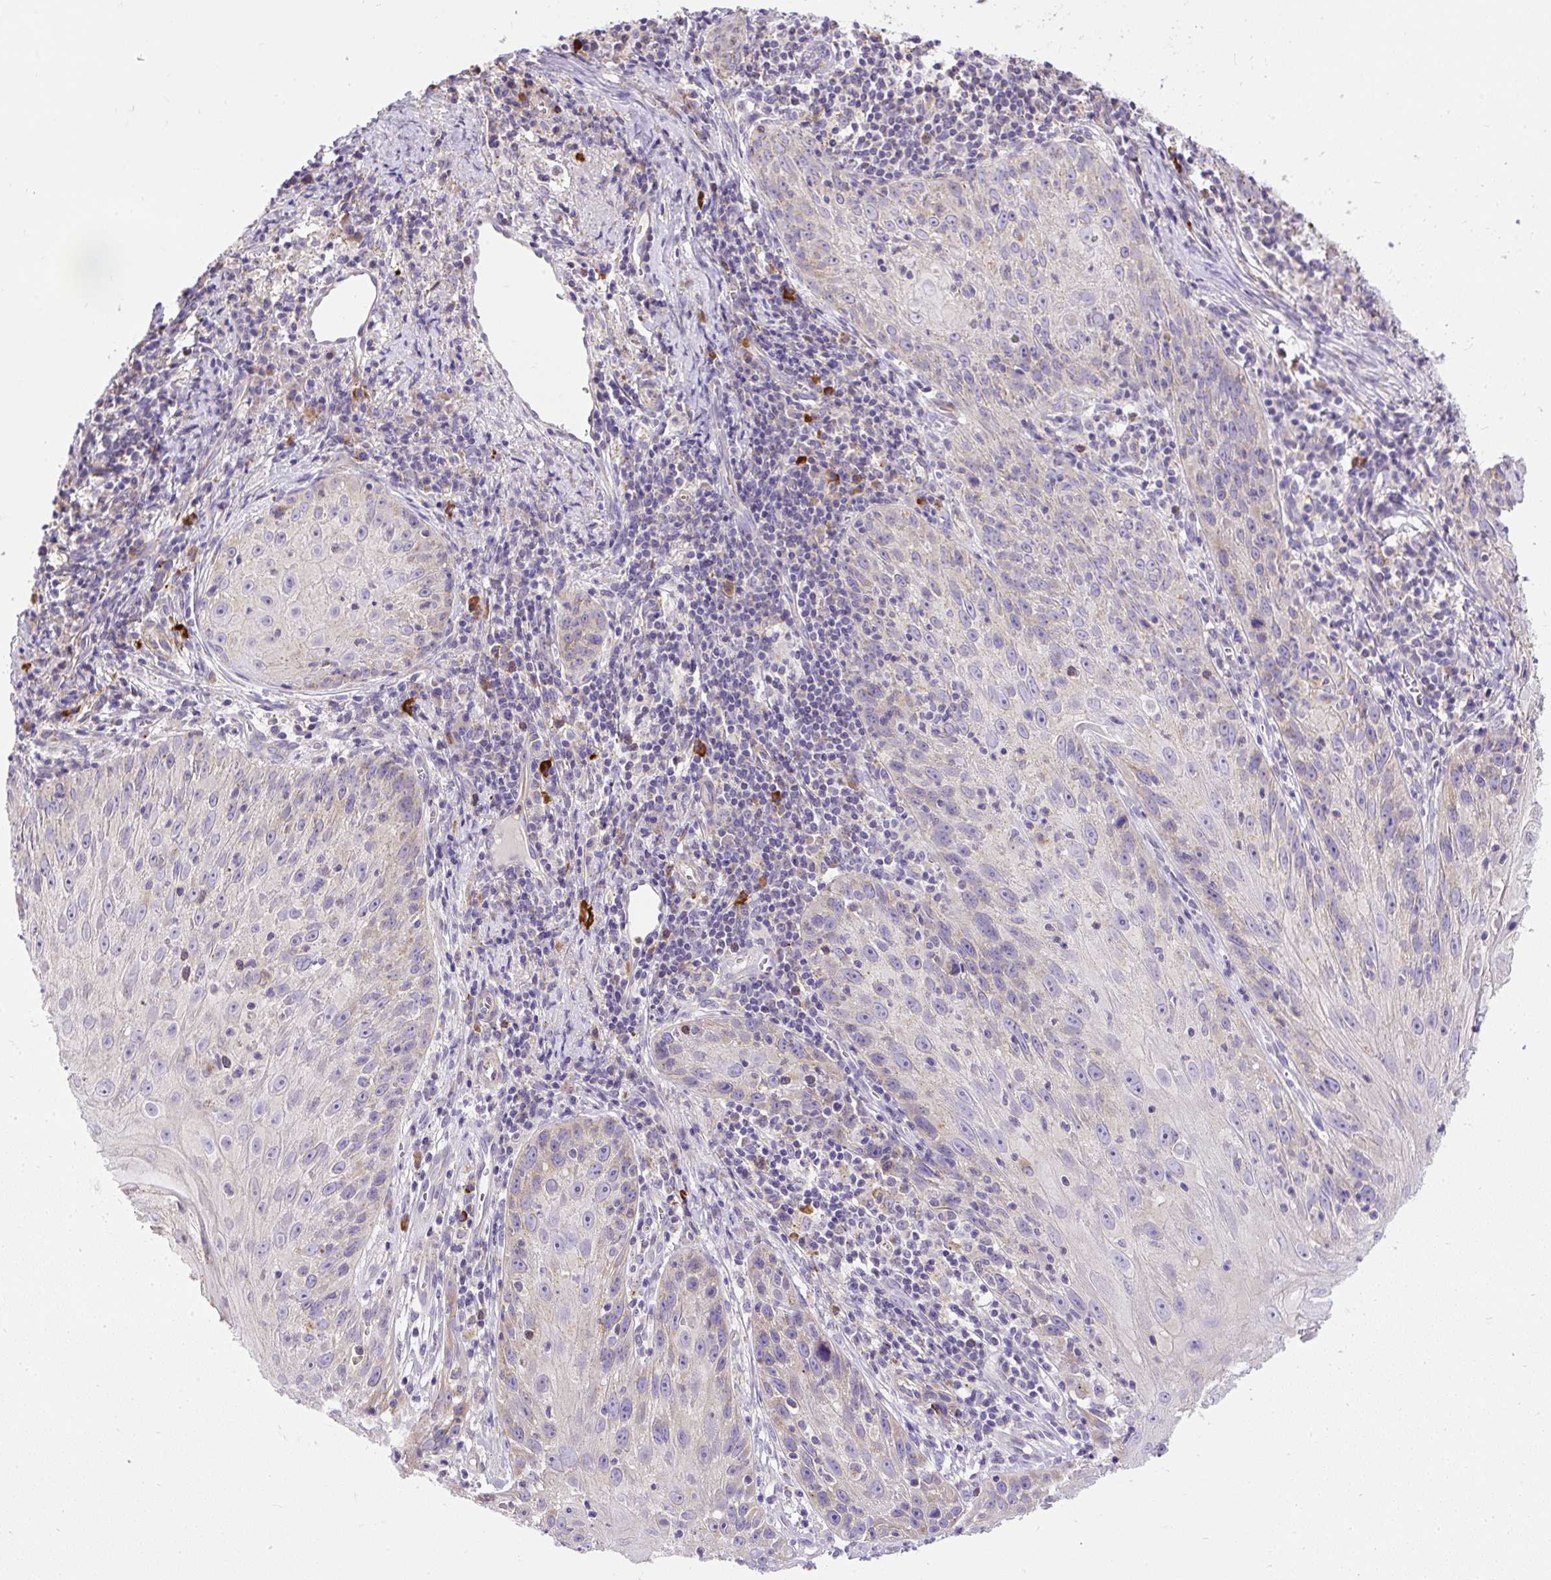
{"staining": {"intensity": "negative", "quantity": "none", "location": "none"}, "tissue": "skin cancer", "cell_type": "Tumor cells", "image_type": "cancer", "snomed": [{"axis": "morphology", "description": "Squamous cell carcinoma, NOS"}, {"axis": "topography", "description": "Skin"}, {"axis": "topography", "description": "Vulva"}], "caption": "Human squamous cell carcinoma (skin) stained for a protein using immunohistochemistry (IHC) demonstrates no positivity in tumor cells.", "gene": "CFAP47", "patient": {"sex": "female", "age": 76}}